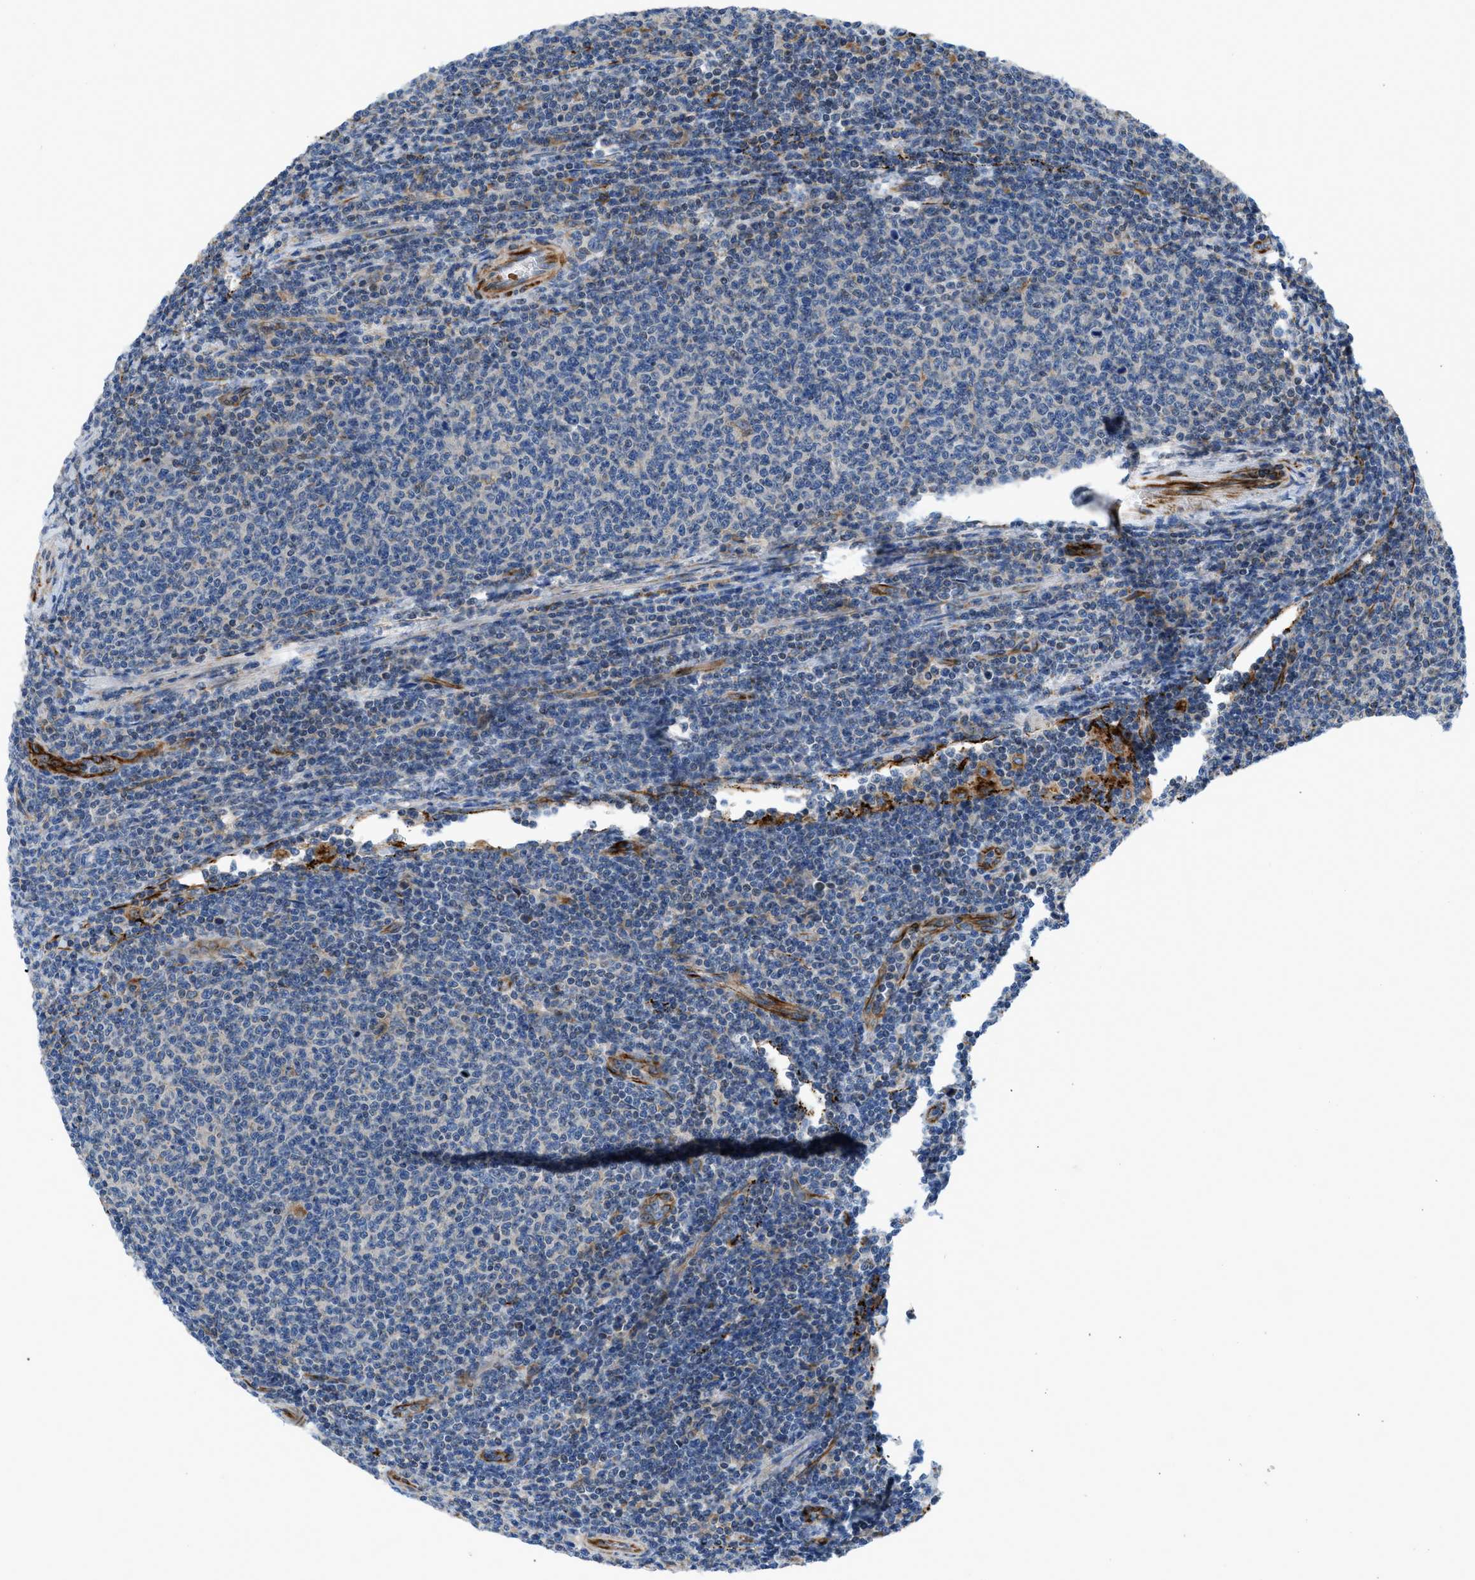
{"staining": {"intensity": "negative", "quantity": "none", "location": "none"}, "tissue": "lymphoma", "cell_type": "Tumor cells", "image_type": "cancer", "snomed": [{"axis": "morphology", "description": "Malignant lymphoma, non-Hodgkin's type, Low grade"}, {"axis": "topography", "description": "Lymph node"}], "caption": "There is no significant expression in tumor cells of malignant lymphoma, non-Hodgkin's type (low-grade).", "gene": "ZNF831", "patient": {"sex": "male", "age": 66}}